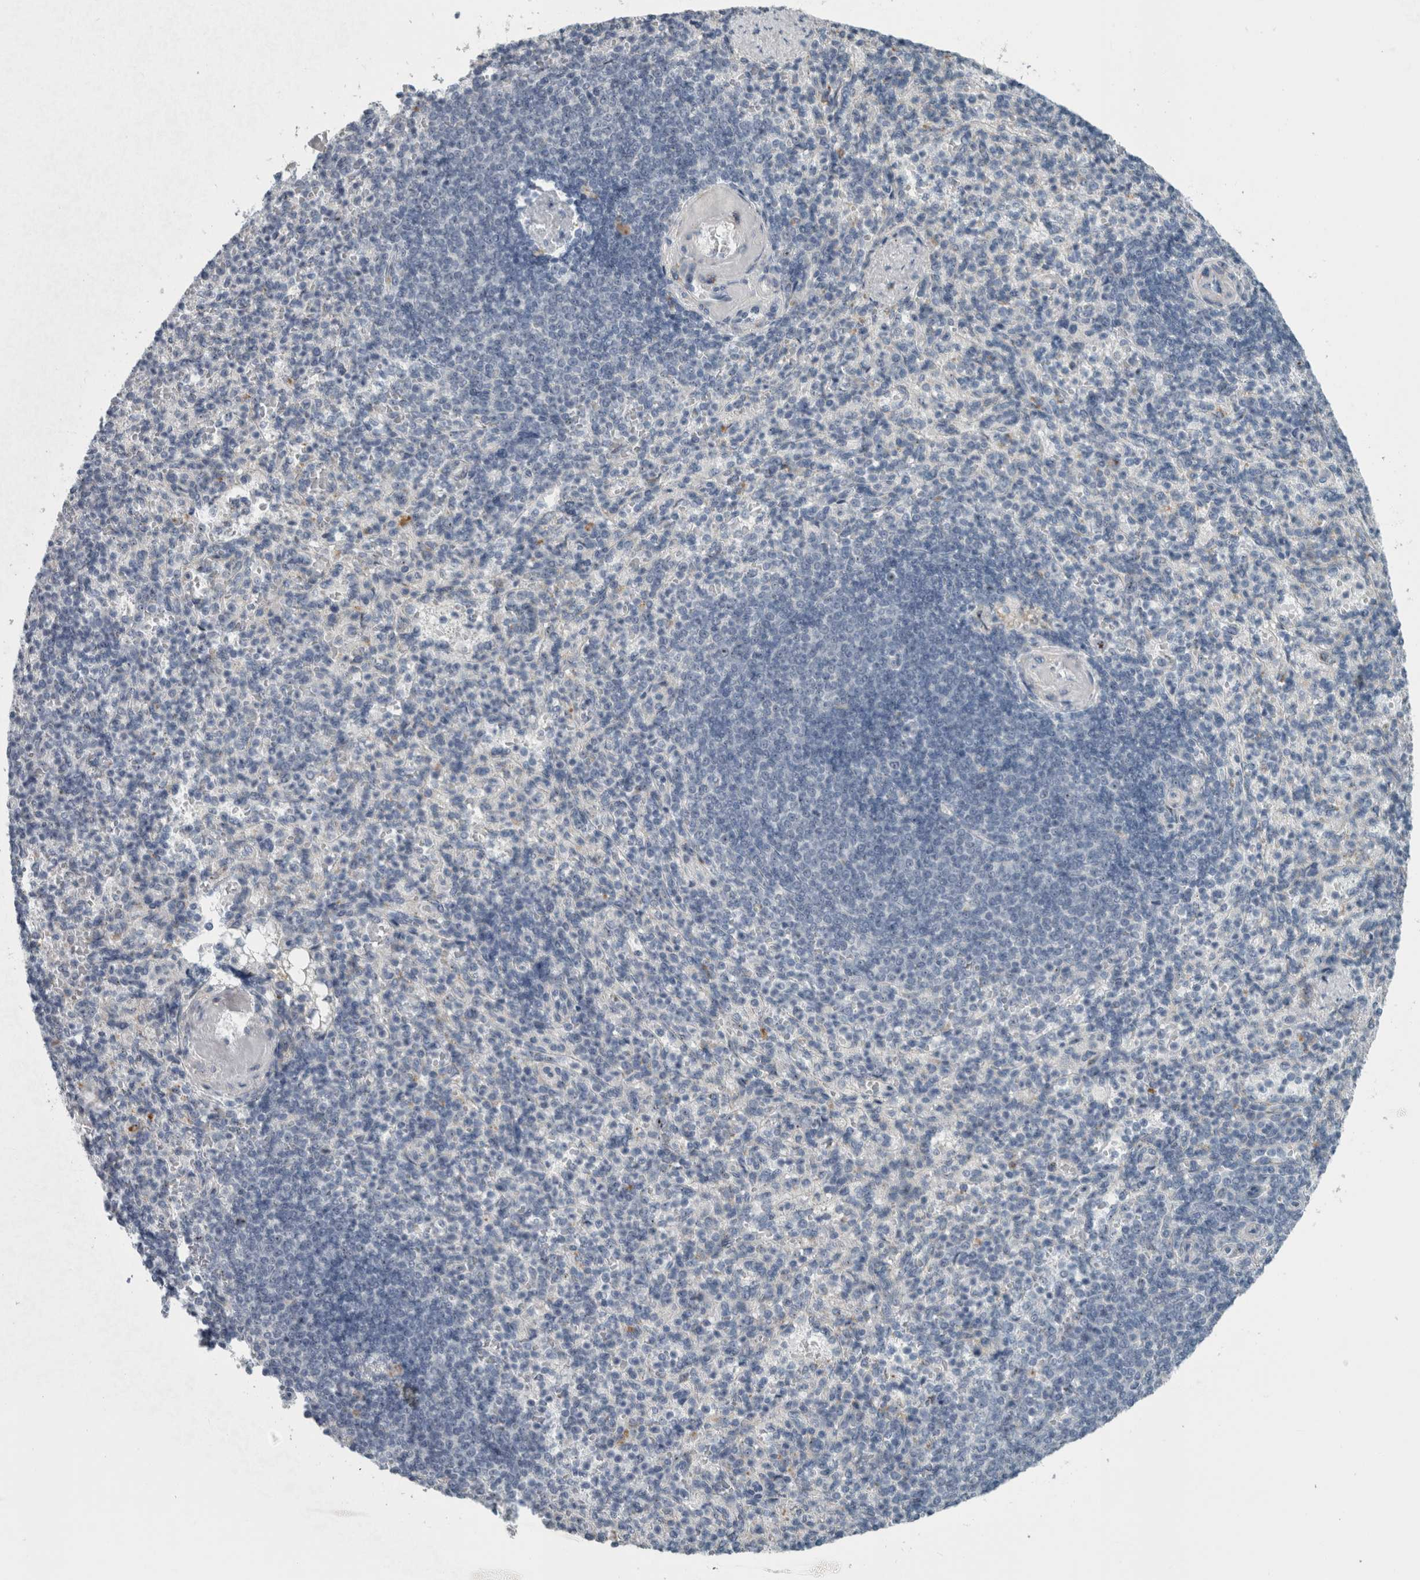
{"staining": {"intensity": "negative", "quantity": "none", "location": "none"}, "tissue": "spleen", "cell_type": "Cells in red pulp", "image_type": "normal", "snomed": [{"axis": "morphology", "description": "Normal tissue, NOS"}, {"axis": "topography", "description": "Spleen"}], "caption": "Immunohistochemistry histopathology image of unremarkable spleen: human spleen stained with DAB (3,3'-diaminobenzidine) demonstrates no significant protein staining in cells in red pulp.", "gene": "UTP6", "patient": {"sex": "female", "age": 74}}